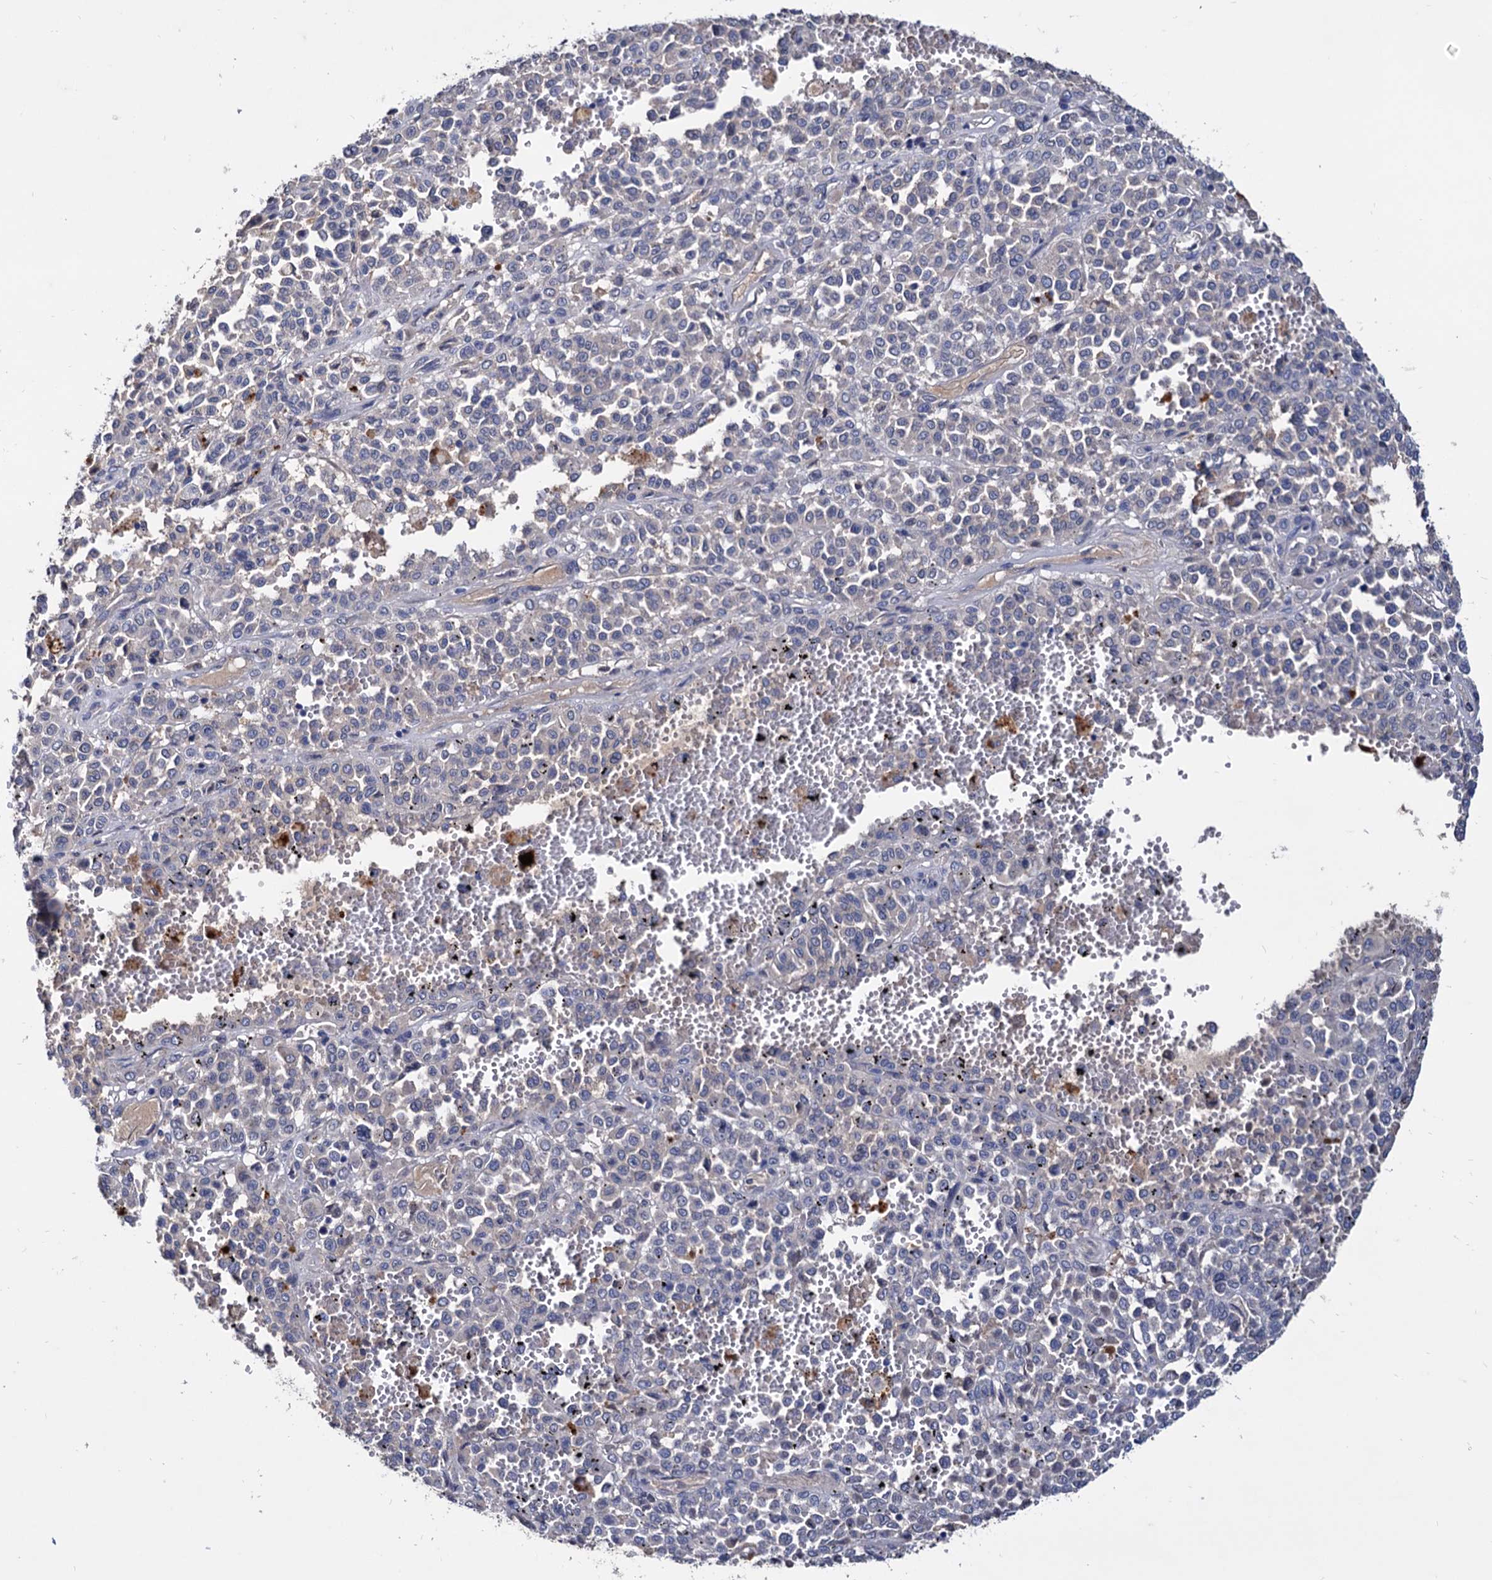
{"staining": {"intensity": "negative", "quantity": "none", "location": "none"}, "tissue": "melanoma", "cell_type": "Tumor cells", "image_type": "cancer", "snomed": [{"axis": "morphology", "description": "Malignant melanoma, Metastatic site"}, {"axis": "topography", "description": "Pancreas"}], "caption": "High magnification brightfield microscopy of melanoma stained with DAB (brown) and counterstained with hematoxylin (blue): tumor cells show no significant expression.", "gene": "NPAS4", "patient": {"sex": "female", "age": 30}}